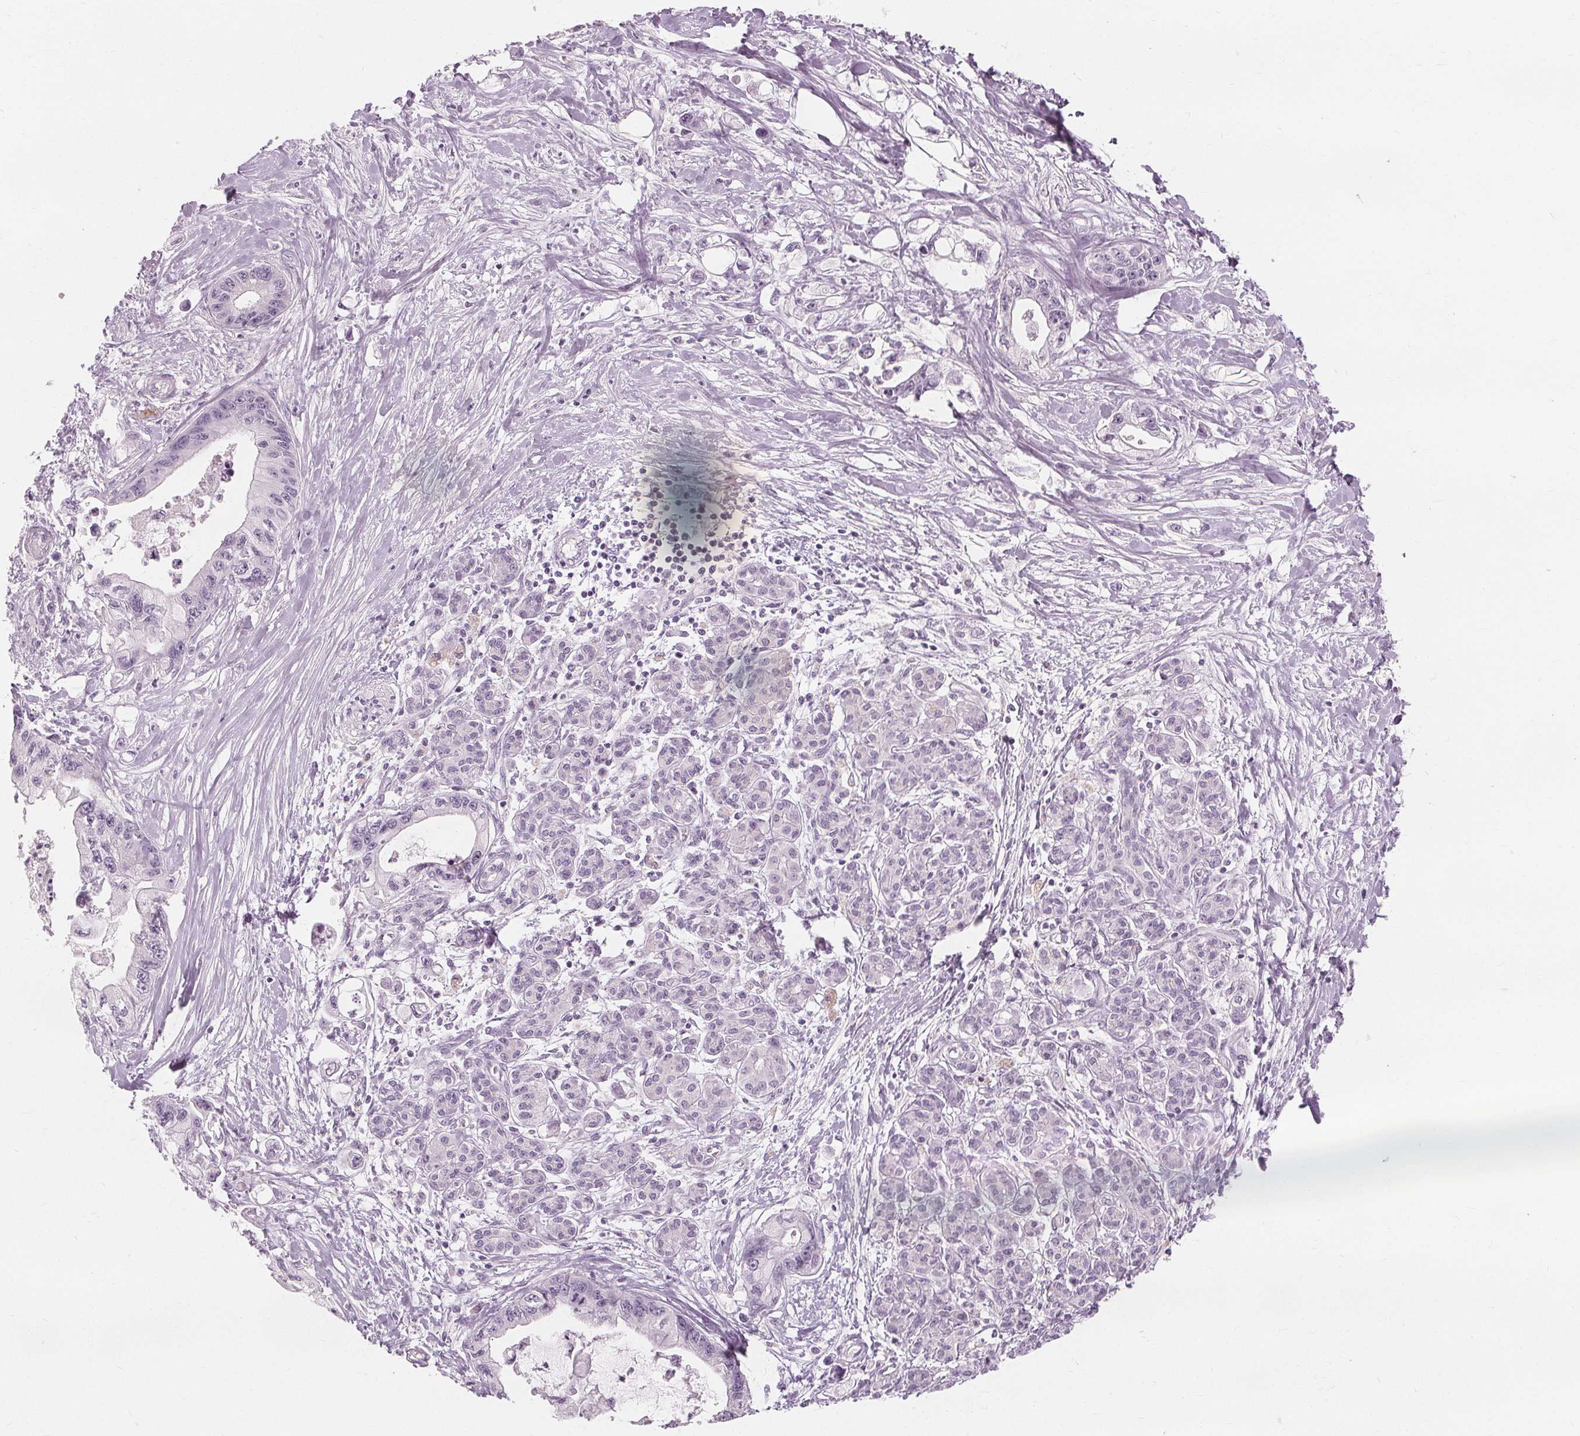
{"staining": {"intensity": "negative", "quantity": "none", "location": "none"}, "tissue": "pancreatic cancer", "cell_type": "Tumor cells", "image_type": "cancer", "snomed": [{"axis": "morphology", "description": "Adenocarcinoma, NOS"}, {"axis": "topography", "description": "Pancreas"}], "caption": "The image displays no staining of tumor cells in pancreatic cancer.", "gene": "MUC12", "patient": {"sex": "male", "age": 61}}